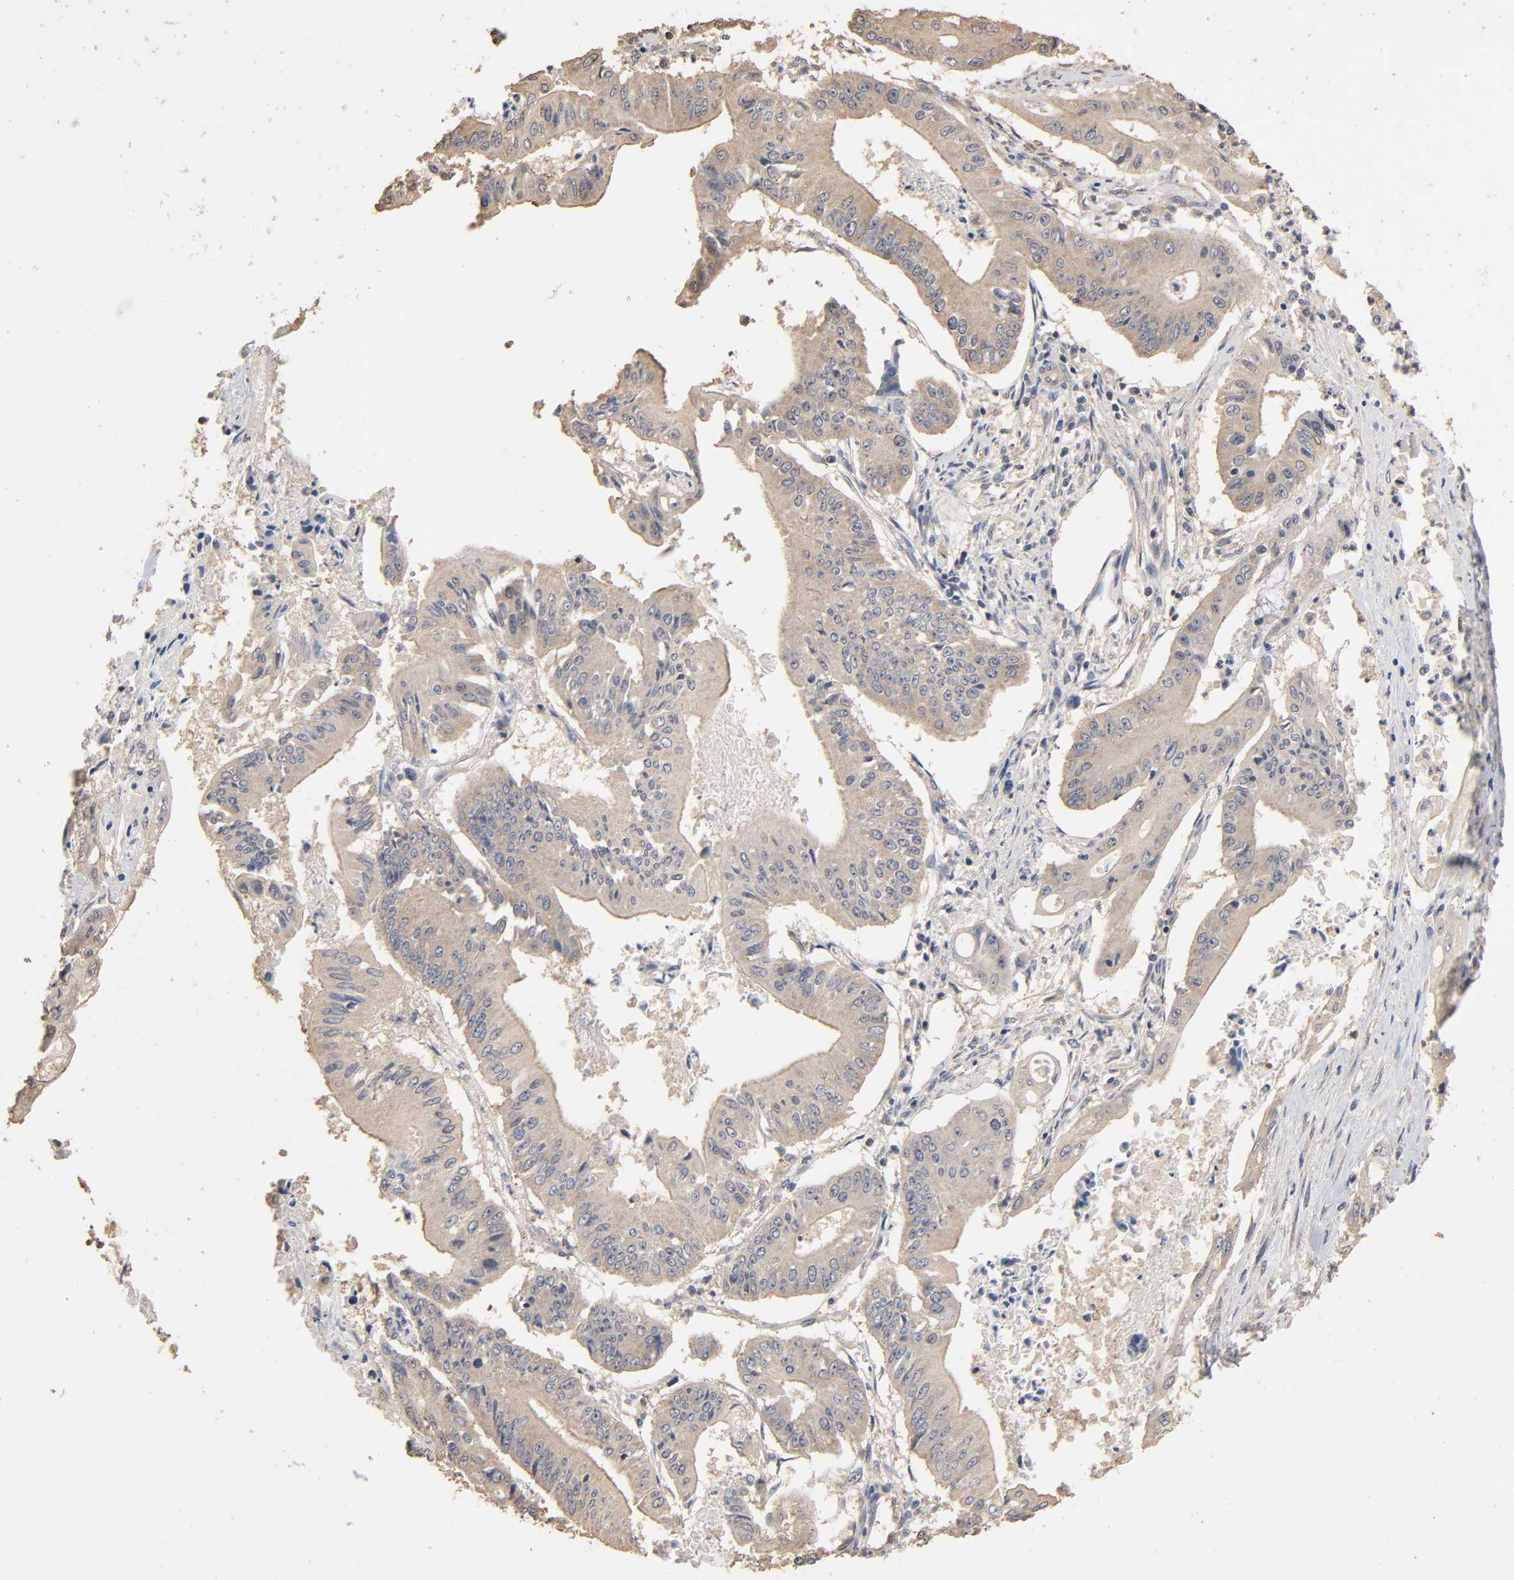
{"staining": {"intensity": "weak", "quantity": ">75%", "location": "cytoplasmic/membranous"}, "tissue": "pancreatic cancer", "cell_type": "Tumor cells", "image_type": "cancer", "snomed": [{"axis": "morphology", "description": "Normal tissue, NOS"}, {"axis": "topography", "description": "Lymph node"}], "caption": "Immunohistochemical staining of pancreatic cancer shows low levels of weak cytoplasmic/membranous protein positivity in about >75% of tumor cells.", "gene": "ARHGEF7", "patient": {"sex": "male", "age": 62}}